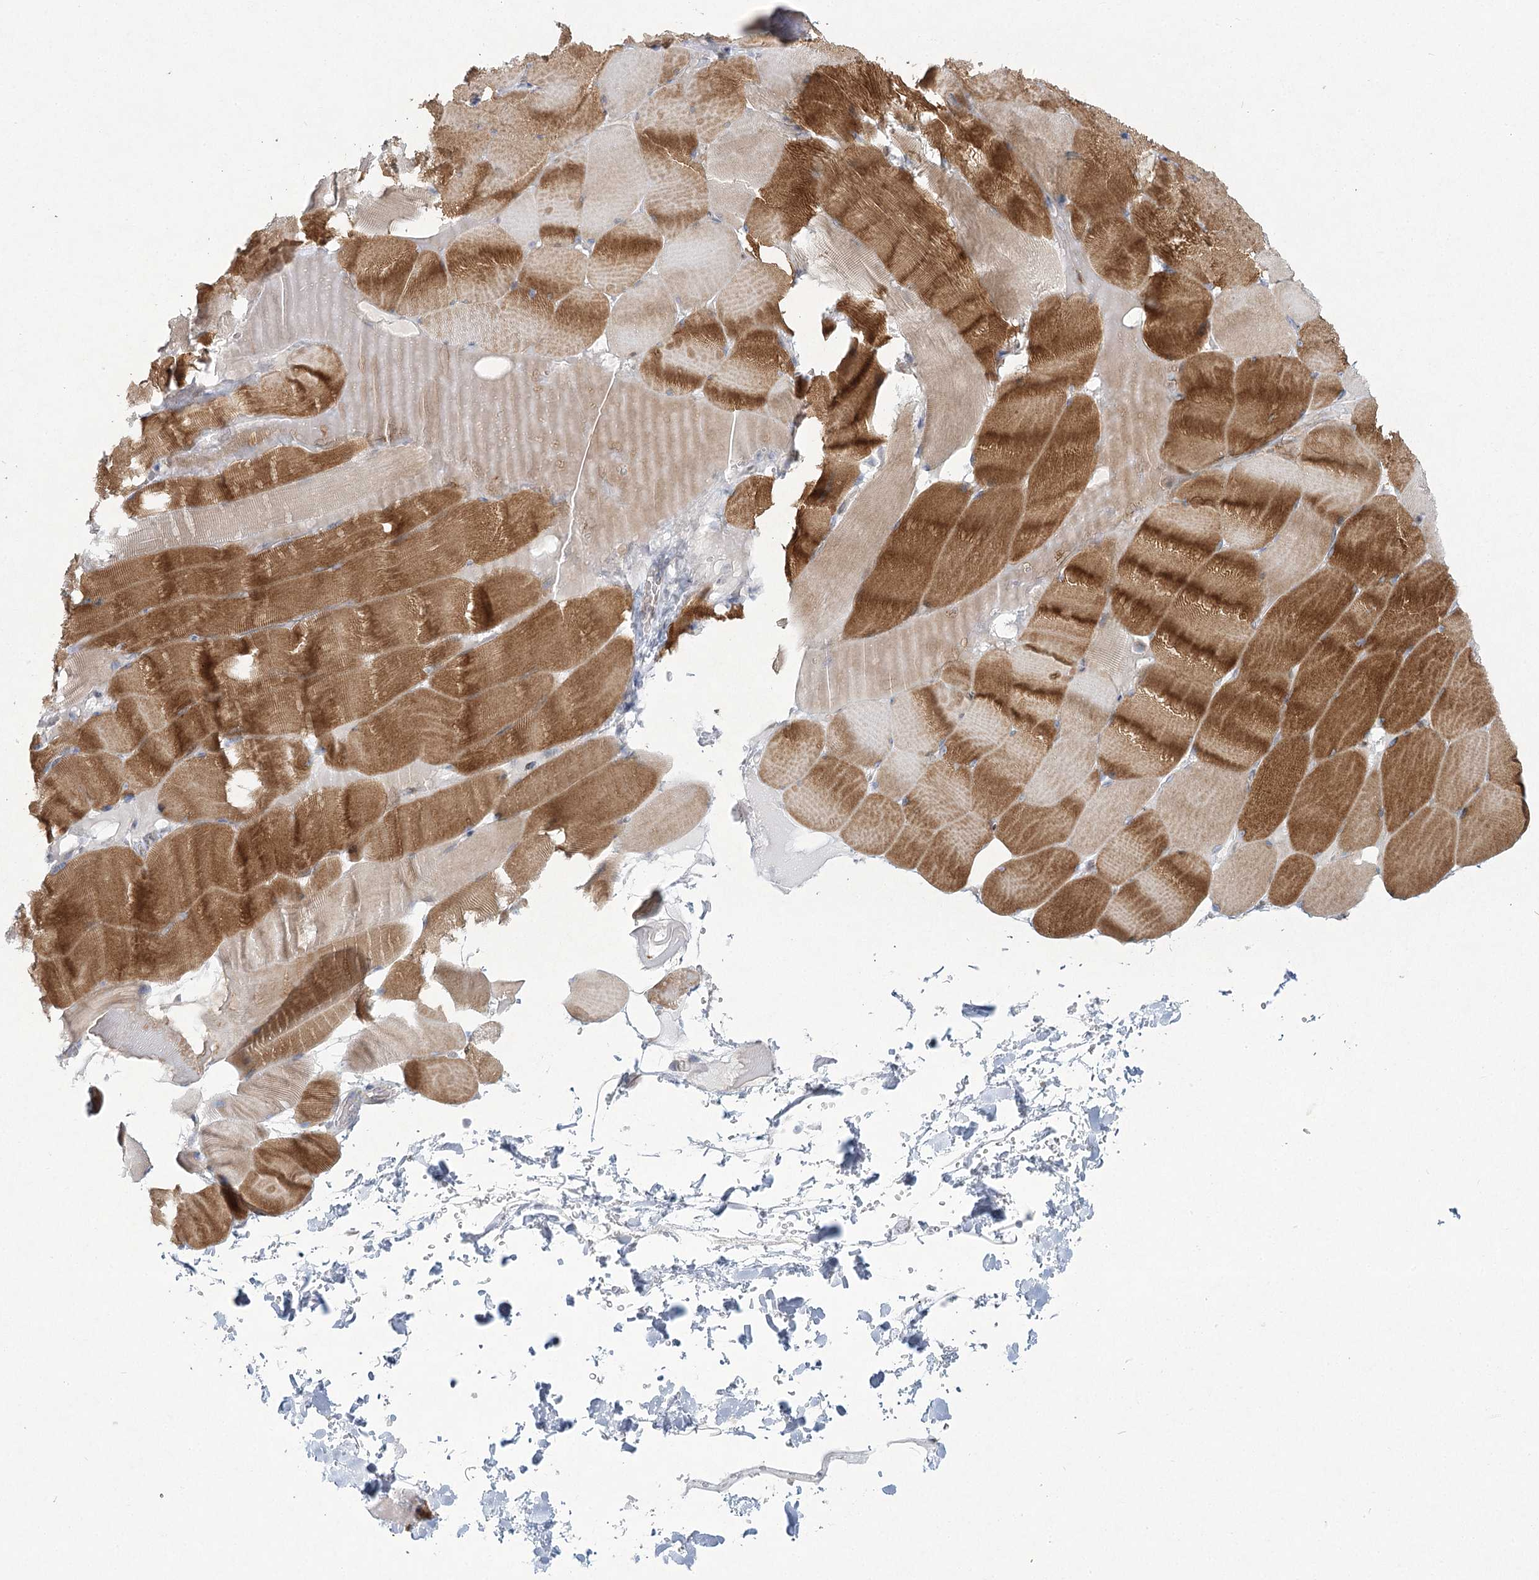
{"staining": {"intensity": "moderate", "quantity": "25%-75%", "location": "cytoplasmic/membranous"}, "tissue": "skeletal muscle", "cell_type": "Myocytes", "image_type": "normal", "snomed": [{"axis": "morphology", "description": "Normal tissue, NOS"}, {"axis": "topography", "description": "Skeletal muscle"}], "caption": "A photomicrograph showing moderate cytoplasmic/membranous positivity in approximately 25%-75% of myocytes in benign skeletal muscle, as visualized by brown immunohistochemical staining.", "gene": "CAMTA1", "patient": {"sex": "male", "age": 62}}